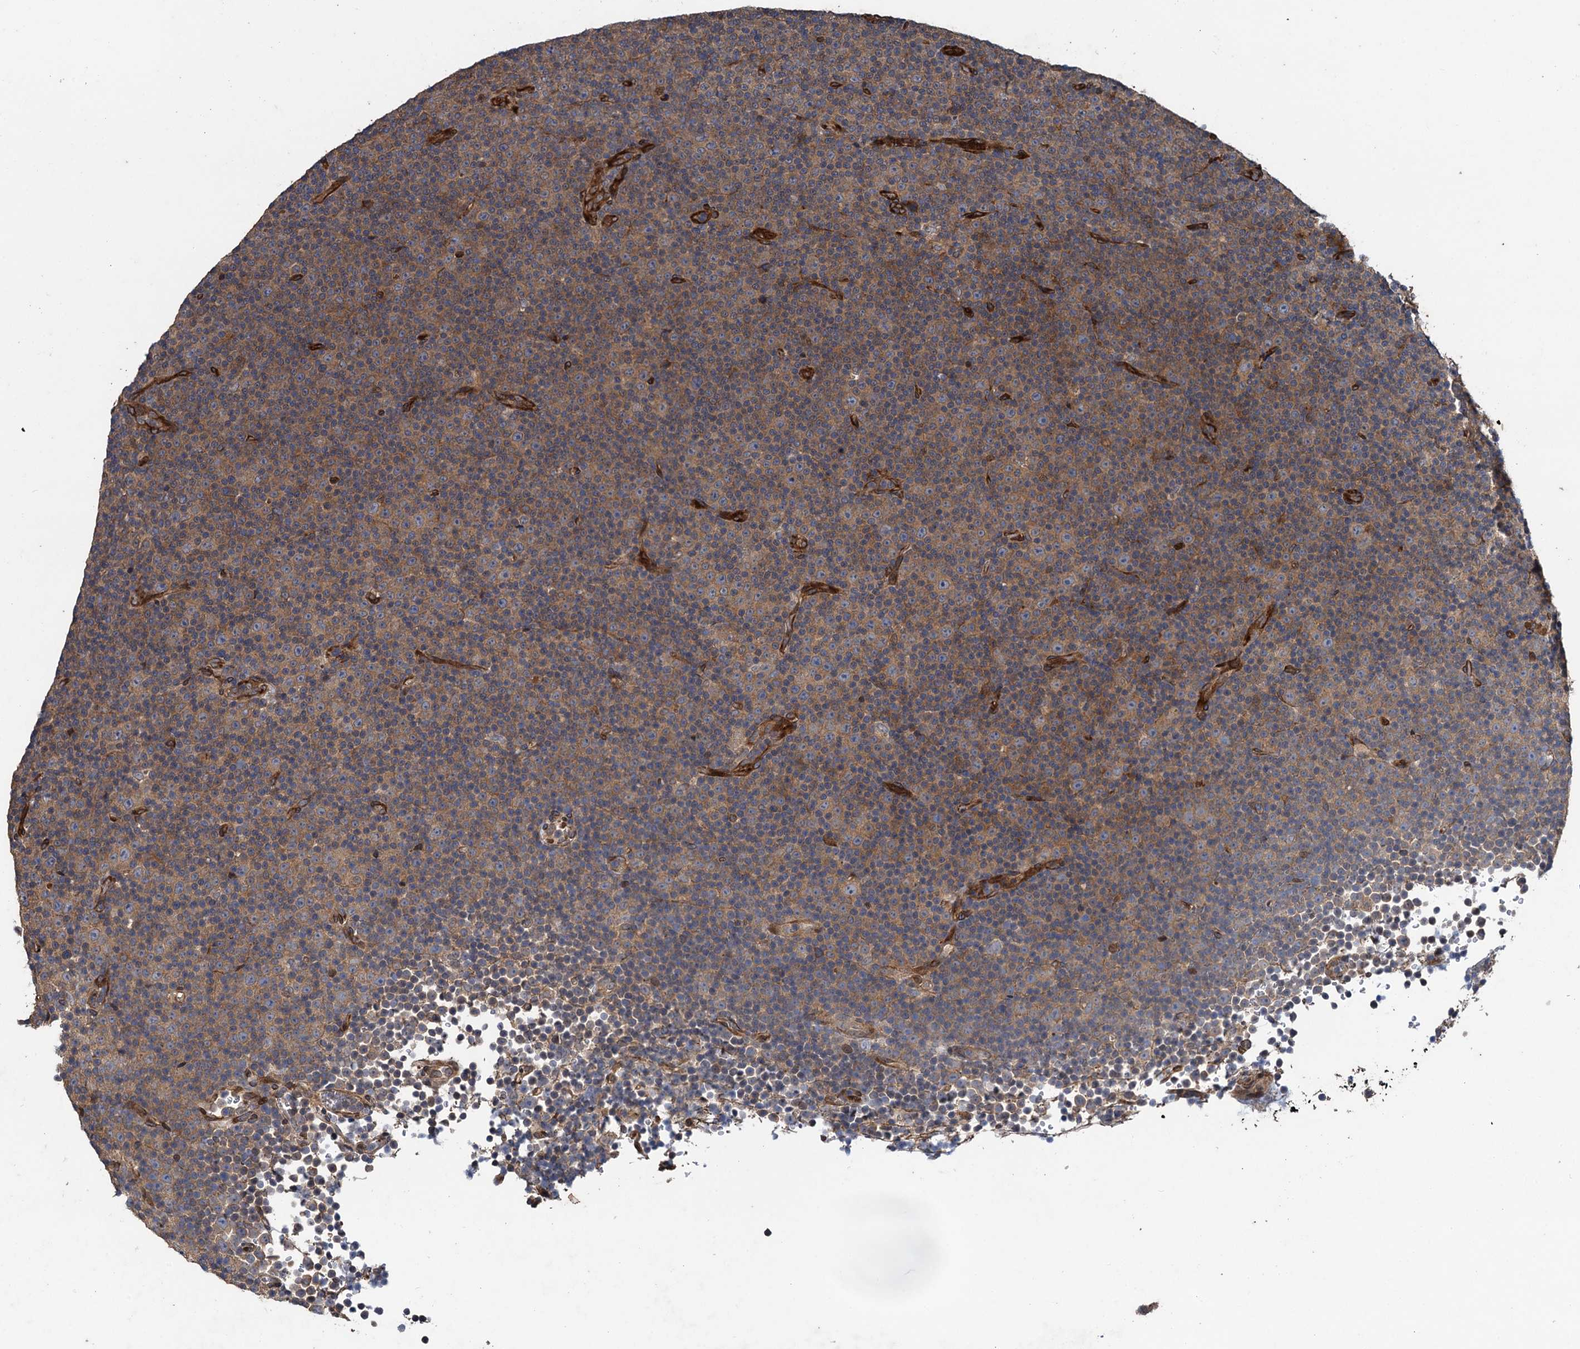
{"staining": {"intensity": "weak", "quantity": ">75%", "location": "cytoplasmic/membranous"}, "tissue": "lymphoma", "cell_type": "Tumor cells", "image_type": "cancer", "snomed": [{"axis": "morphology", "description": "Malignant lymphoma, non-Hodgkin's type, Low grade"}, {"axis": "topography", "description": "Lymph node"}], "caption": "This is an image of immunohistochemistry (IHC) staining of low-grade malignant lymphoma, non-Hodgkin's type, which shows weak staining in the cytoplasmic/membranous of tumor cells.", "gene": "RHOBTB1", "patient": {"sex": "female", "age": 67}}